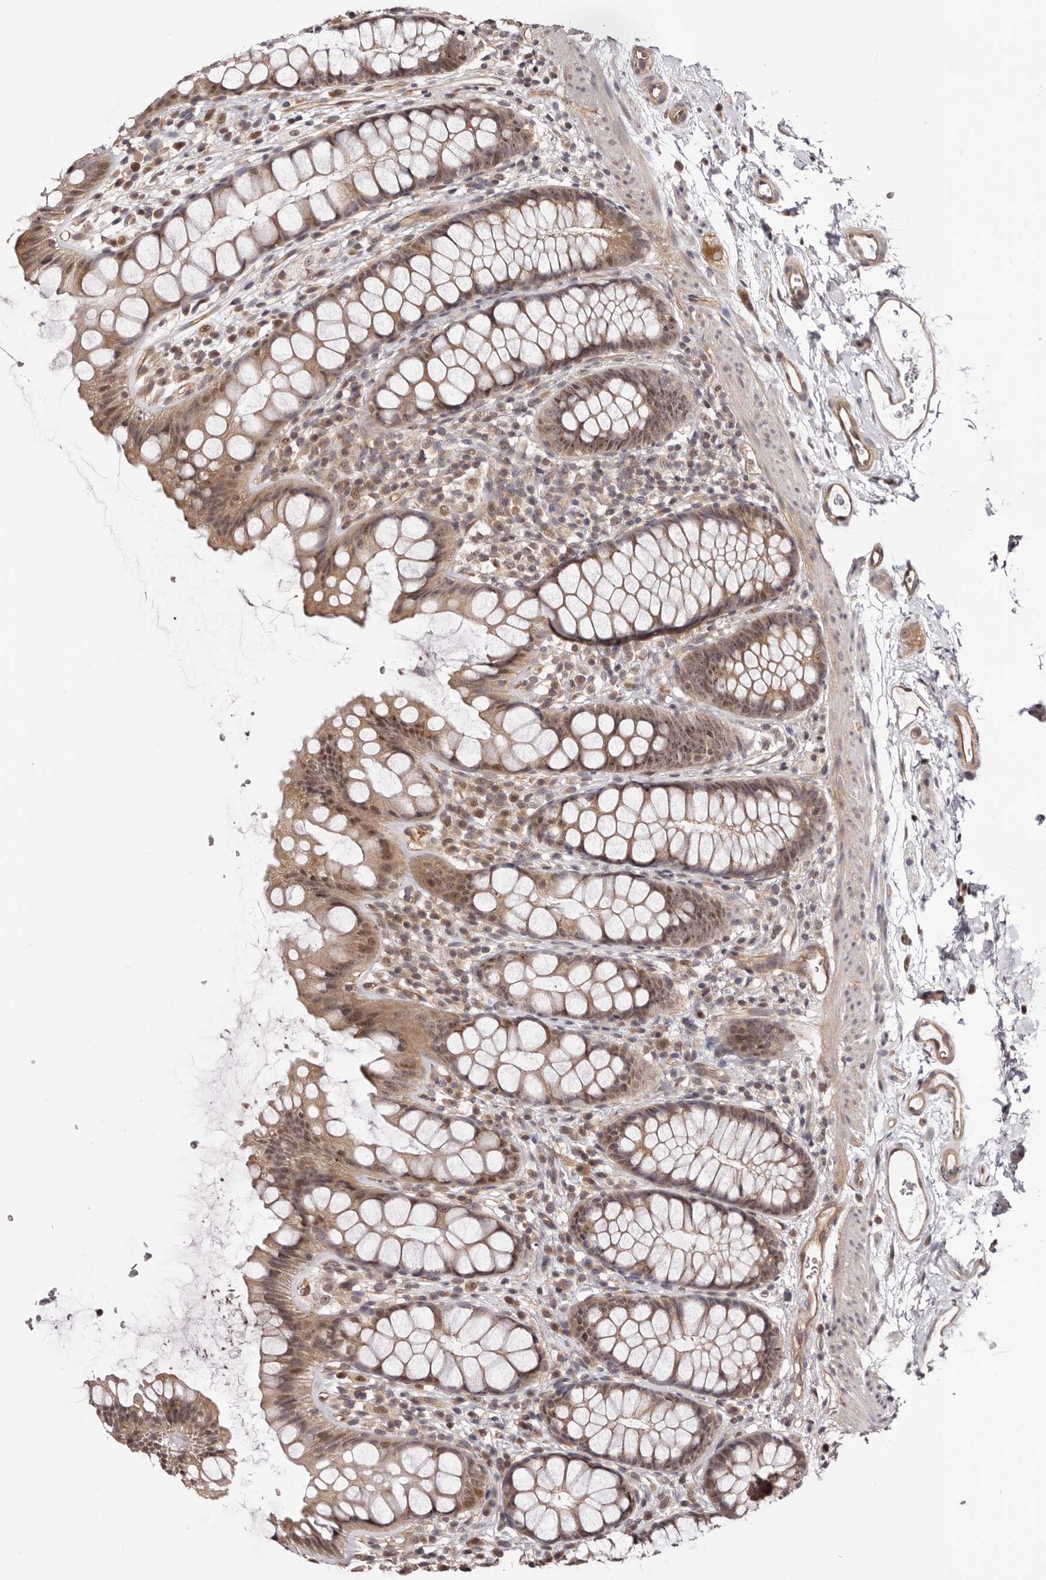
{"staining": {"intensity": "moderate", "quantity": ">75%", "location": "cytoplasmic/membranous,nuclear"}, "tissue": "rectum", "cell_type": "Glandular cells", "image_type": "normal", "snomed": [{"axis": "morphology", "description": "Normal tissue, NOS"}, {"axis": "topography", "description": "Rectum"}], "caption": "This is a photomicrograph of IHC staining of unremarkable rectum, which shows moderate staining in the cytoplasmic/membranous,nuclear of glandular cells.", "gene": "NOL12", "patient": {"sex": "female", "age": 65}}